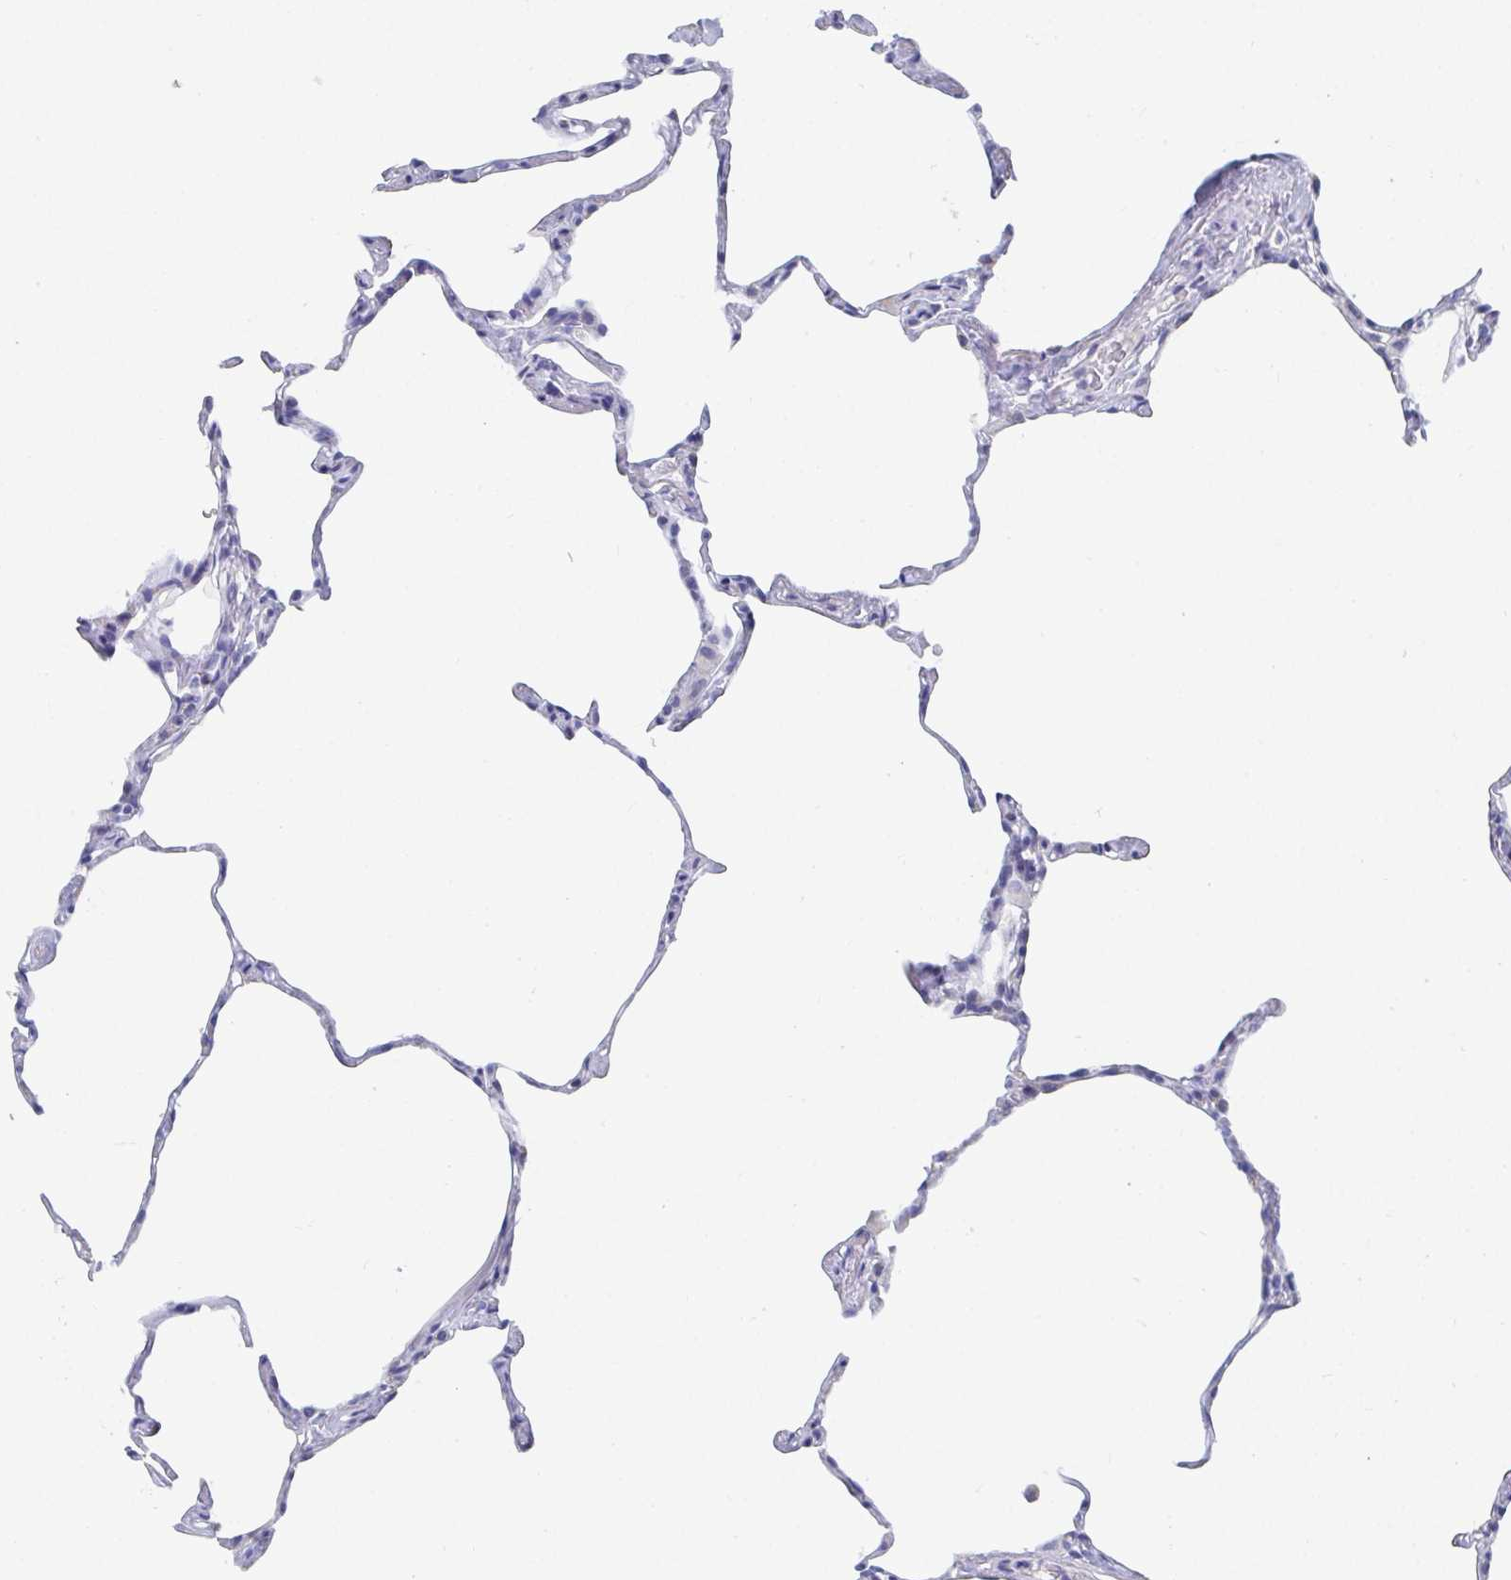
{"staining": {"intensity": "negative", "quantity": "none", "location": "none"}, "tissue": "lung", "cell_type": "Alveolar cells", "image_type": "normal", "snomed": [{"axis": "morphology", "description": "Normal tissue, NOS"}, {"axis": "topography", "description": "Lung"}], "caption": "Image shows no protein expression in alveolar cells of unremarkable lung. The staining is performed using DAB (3,3'-diaminobenzidine) brown chromogen with nuclei counter-stained in using hematoxylin.", "gene": "TAS2R39", "patient": {"sex": "male", "age": 65}}